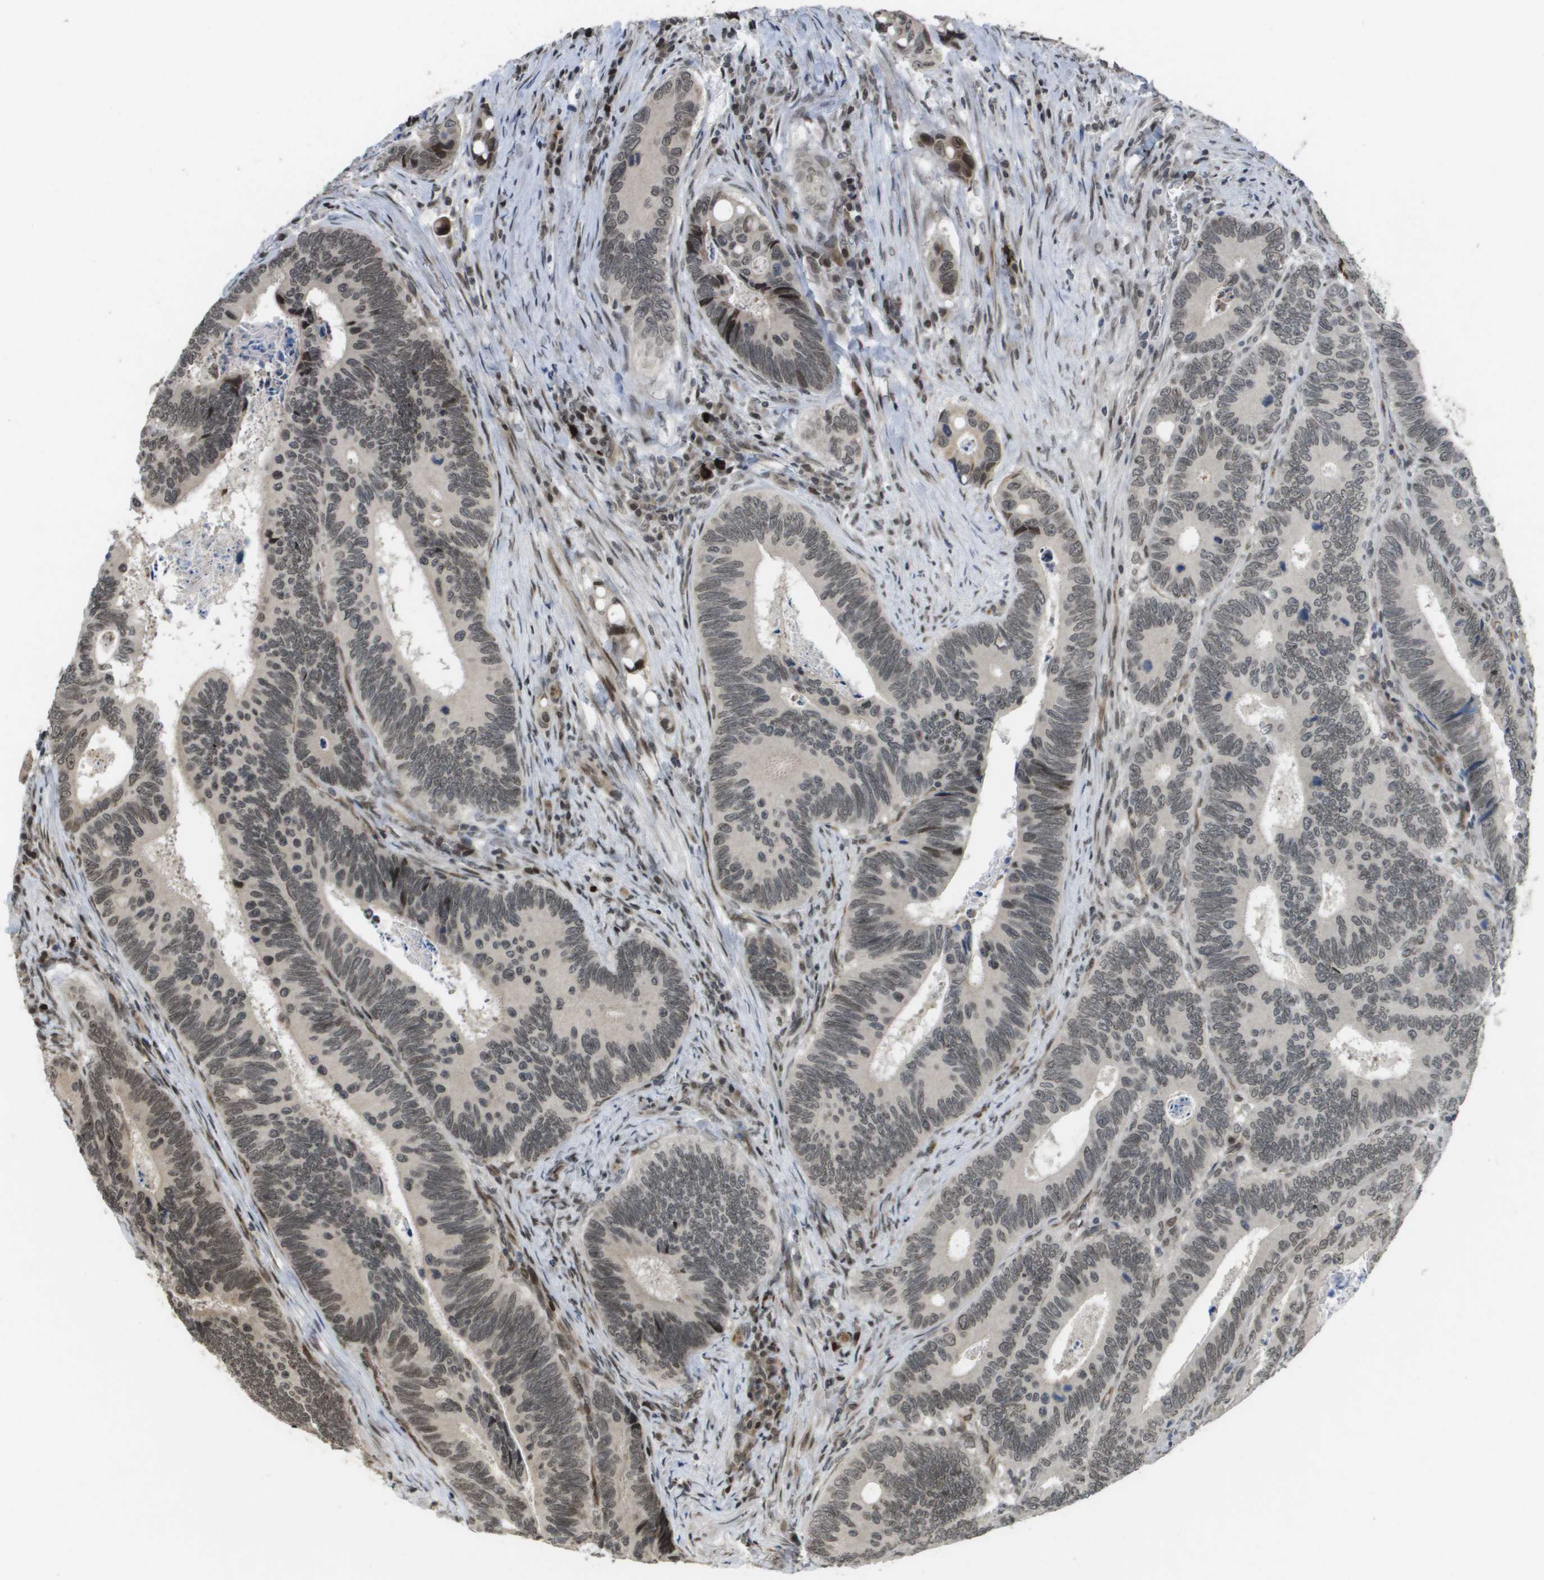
{"staining": {"intensity": "weak", "quantity": "25%-75%", "location": "nuclear"}, "tissue": "colorectal cancer", "cell_type": "Tumor cells", "image_type": "cancer", "snomed": [{"axis": "morphology", "description": "Inflammation, NOS"}, {"axis": "morphology", "description": "Adenocarcinoma, NOS"}, {"axis": "topography", "description": "Colon"}], "caption": "The micrograph reveals staining of colorectal cancer, revealing weak nuclear protein staining (brown color) within tumor cells. (DAB (3,3'-diaminobenzidine) IHC with brightfield microscopy, high magnification).", "gene": "KAT5", "patient": {"sex": "male", "age": 72}}